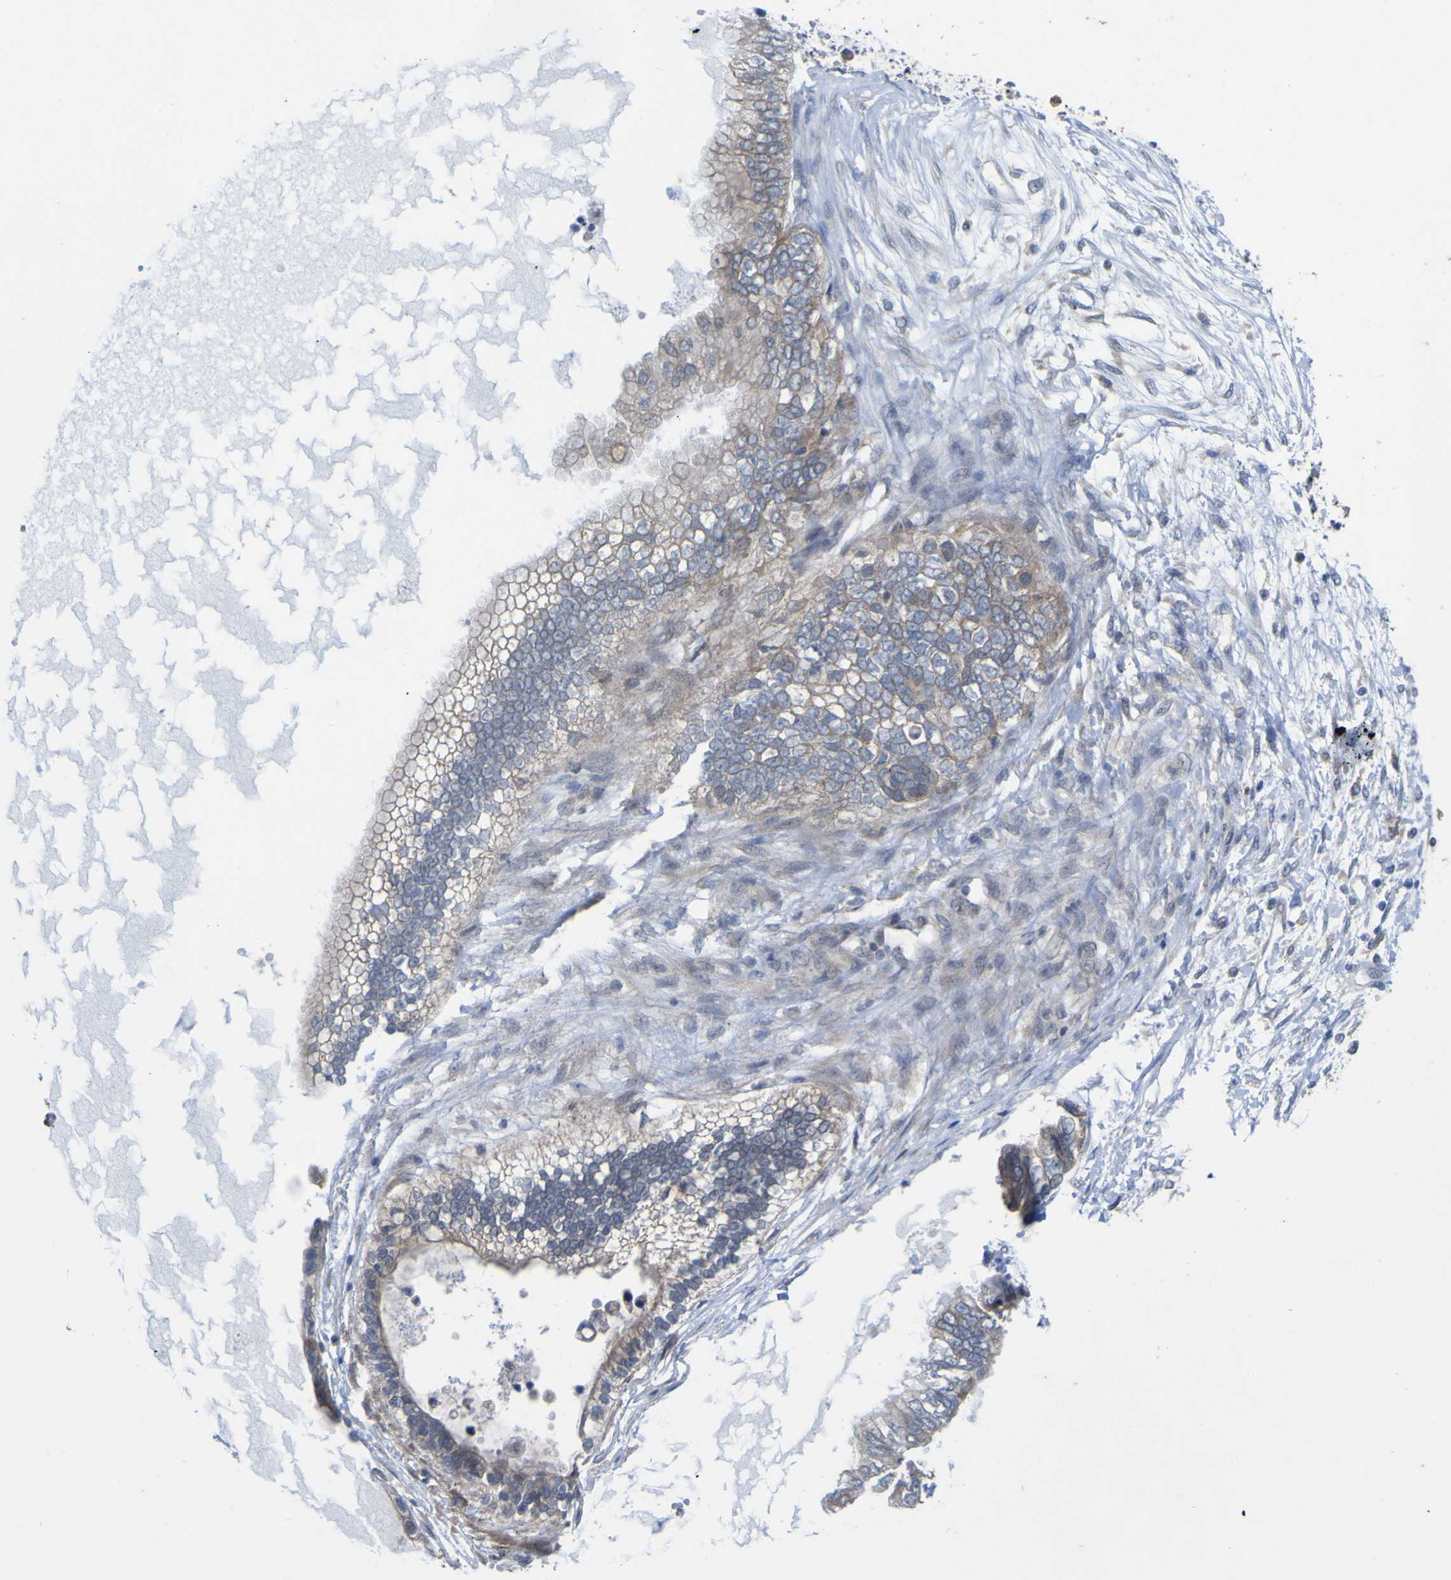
{"staining": {"intensity": "negative", "quantity": "none", "location": "none"}, "tissue": "ovarian cancer", "cell_type": "Tumor cells", "image_type": "cancer", "snomed": [{"axis": "morphology", "description": "Cystadenocarcinoma, mucinous, NOS"}, {"axis": "topography", "description": "Ovary"}], "caption": "Human ovarian mucinous cystadenocarcinoma stained for a protein using immunohistochemistry (IHC) shows no expression in tumor cells.", "gene": "TNFRSF11A", "patient": {"sex": "female", "age": 80}}